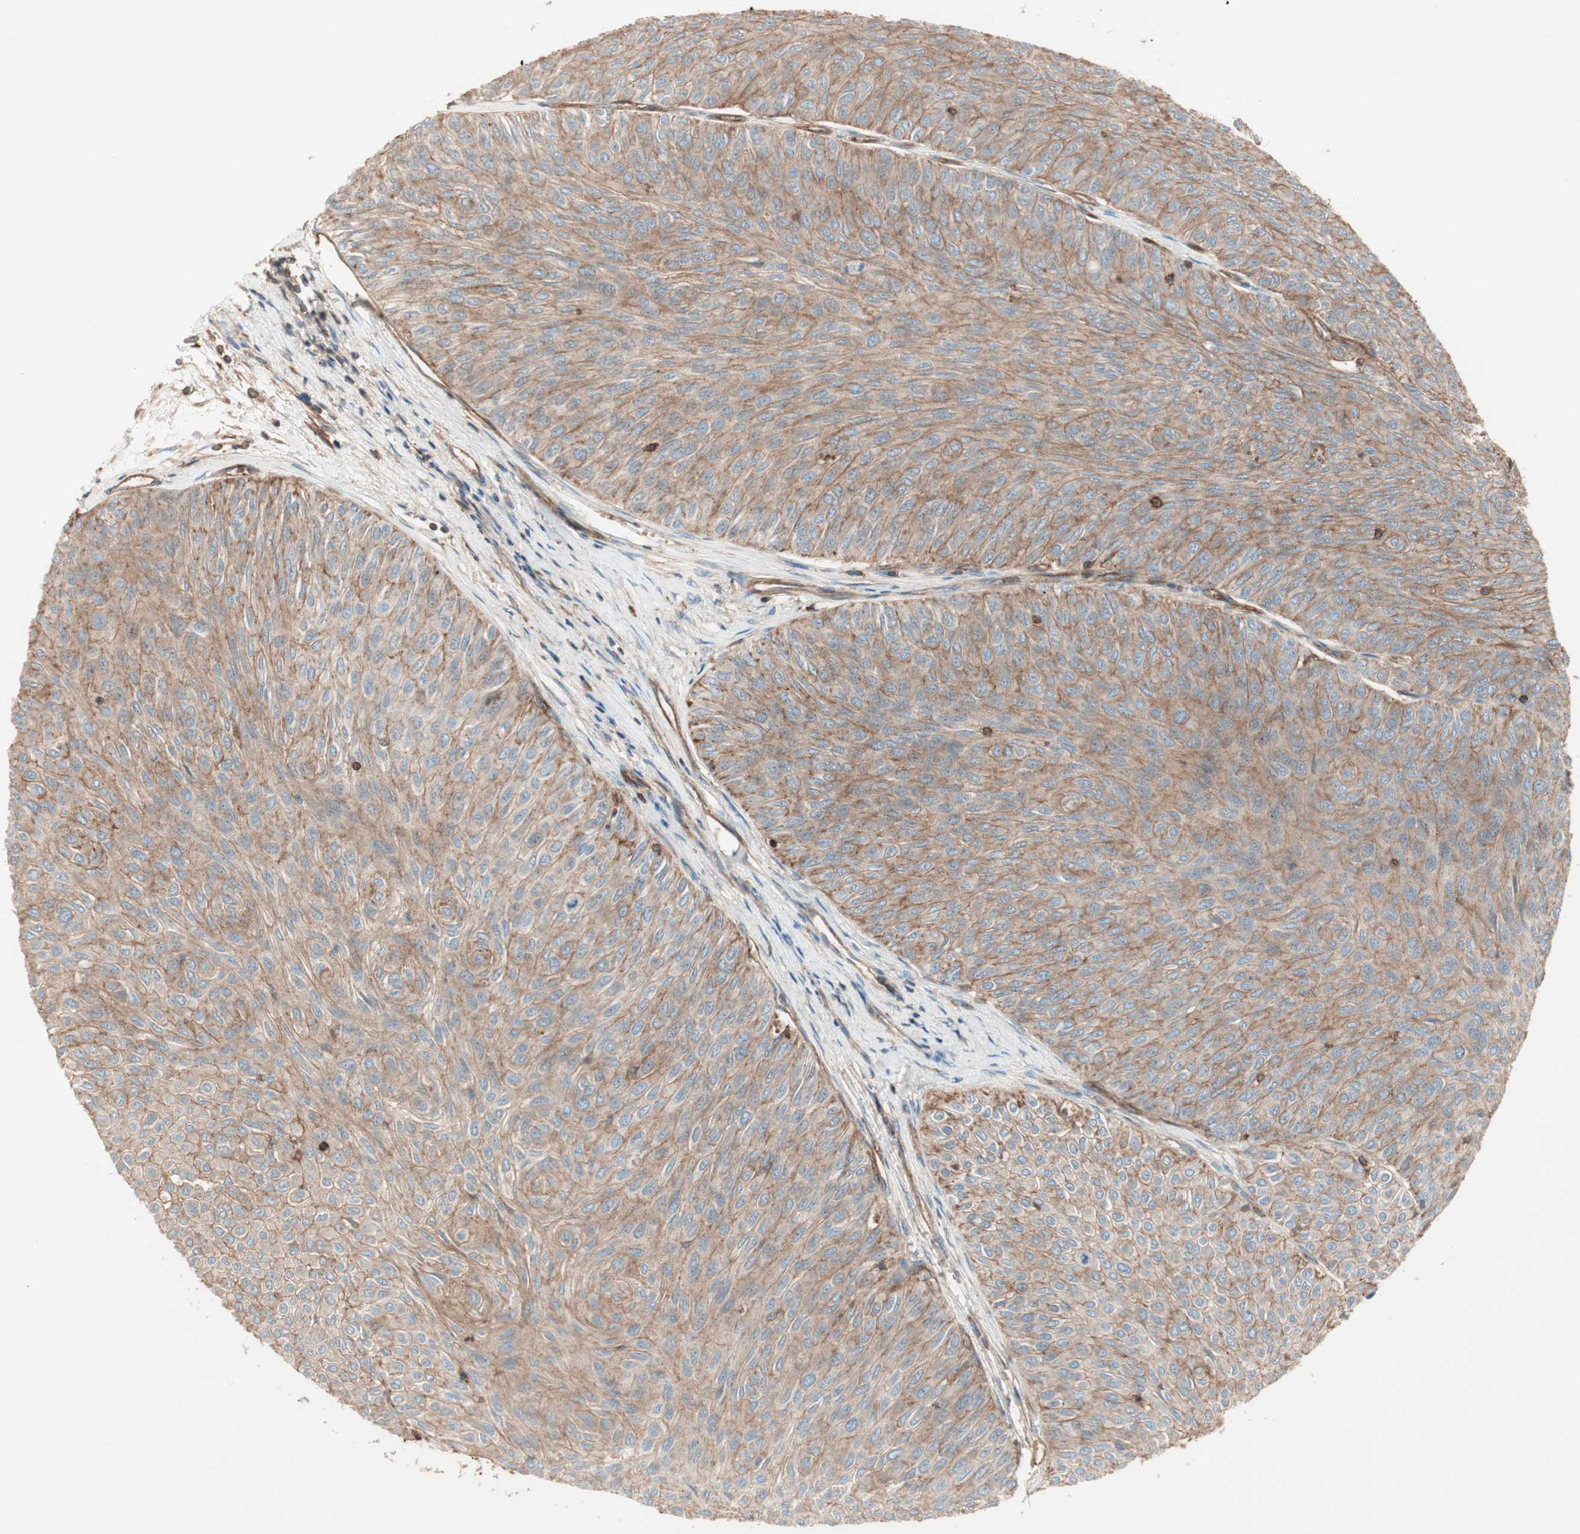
{"staining": {"intensity": "moderate", "quantity": ">75%", "location": "cytoplasmic/membranous"}, "tissue": "urothelial cancer", "cell_type": "Tumor cells", "image_type": "cancer", "snomed": [{"axis": "morphology", "description": "Urothelial carcinoma, Low grade"}, {"axis": "topography", "description": "Urinary bladder"}], "caption": "Brown immunohistochemical staining in human low-grade urothelial carcinoma reveals moderate cytoplasmic/membranous positivity in about >75% of tumor cells.", "gene": "TCP11L1", "patient": {"sex": "male", "age": 78}}